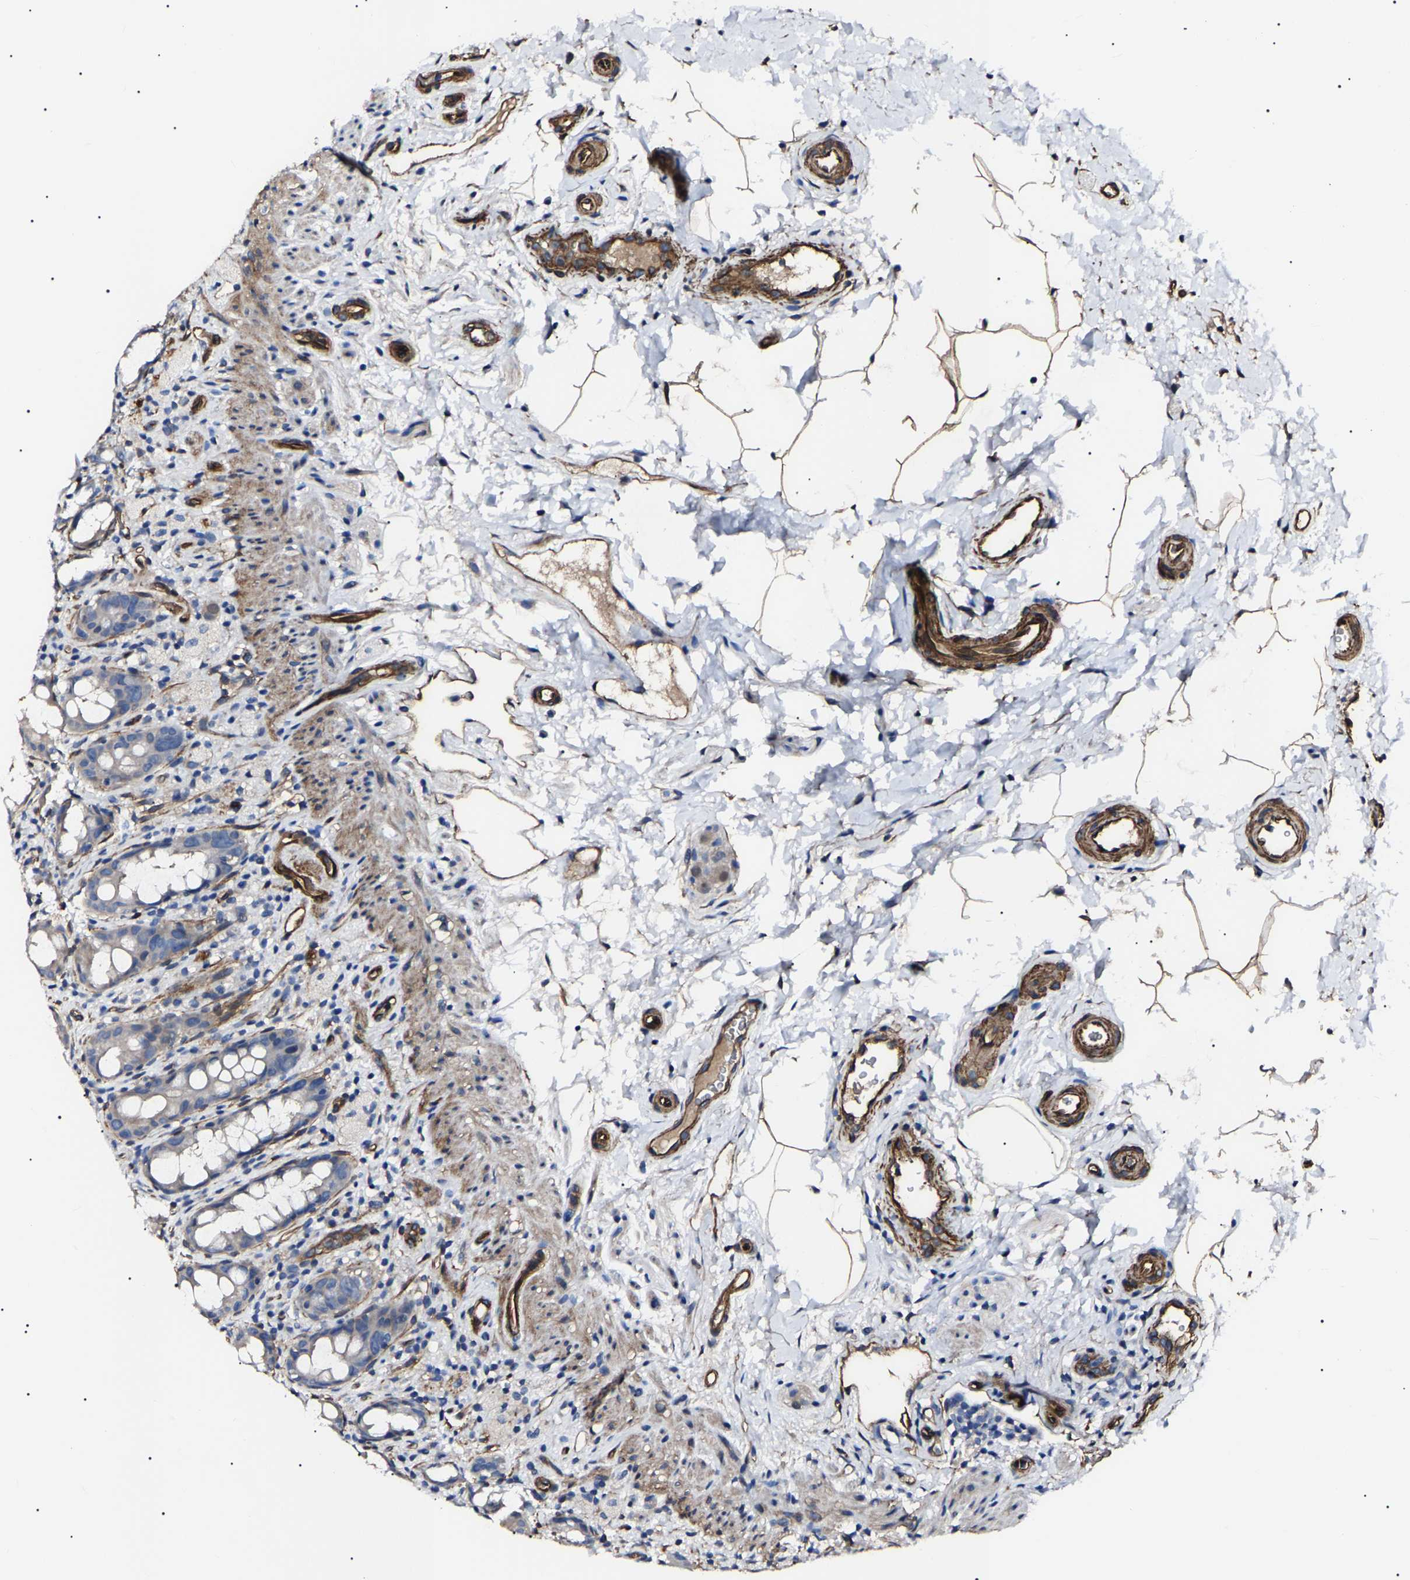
{"staining": {"intensity": "weak", "quantity": "25%-75%", "location": "cytoplasmic/membranous"}, "tissue": "rectum", "cell_type": "Glandular cells", "image_type": "normal", "snomed": [{"axis": "morphology", "description": "Normal tissue, NOS"}, {"axis": "topography", "description": "Rectum"}], "caption": "Immunohistochemical staining of benign human rectum shows 25%-75% levels of weak cytoplasmic/membranous protein staining in approximately 25%-75% of glandular cells.", "gene": "KLHL42", "patient": {"sex": "male", "age": 44}}